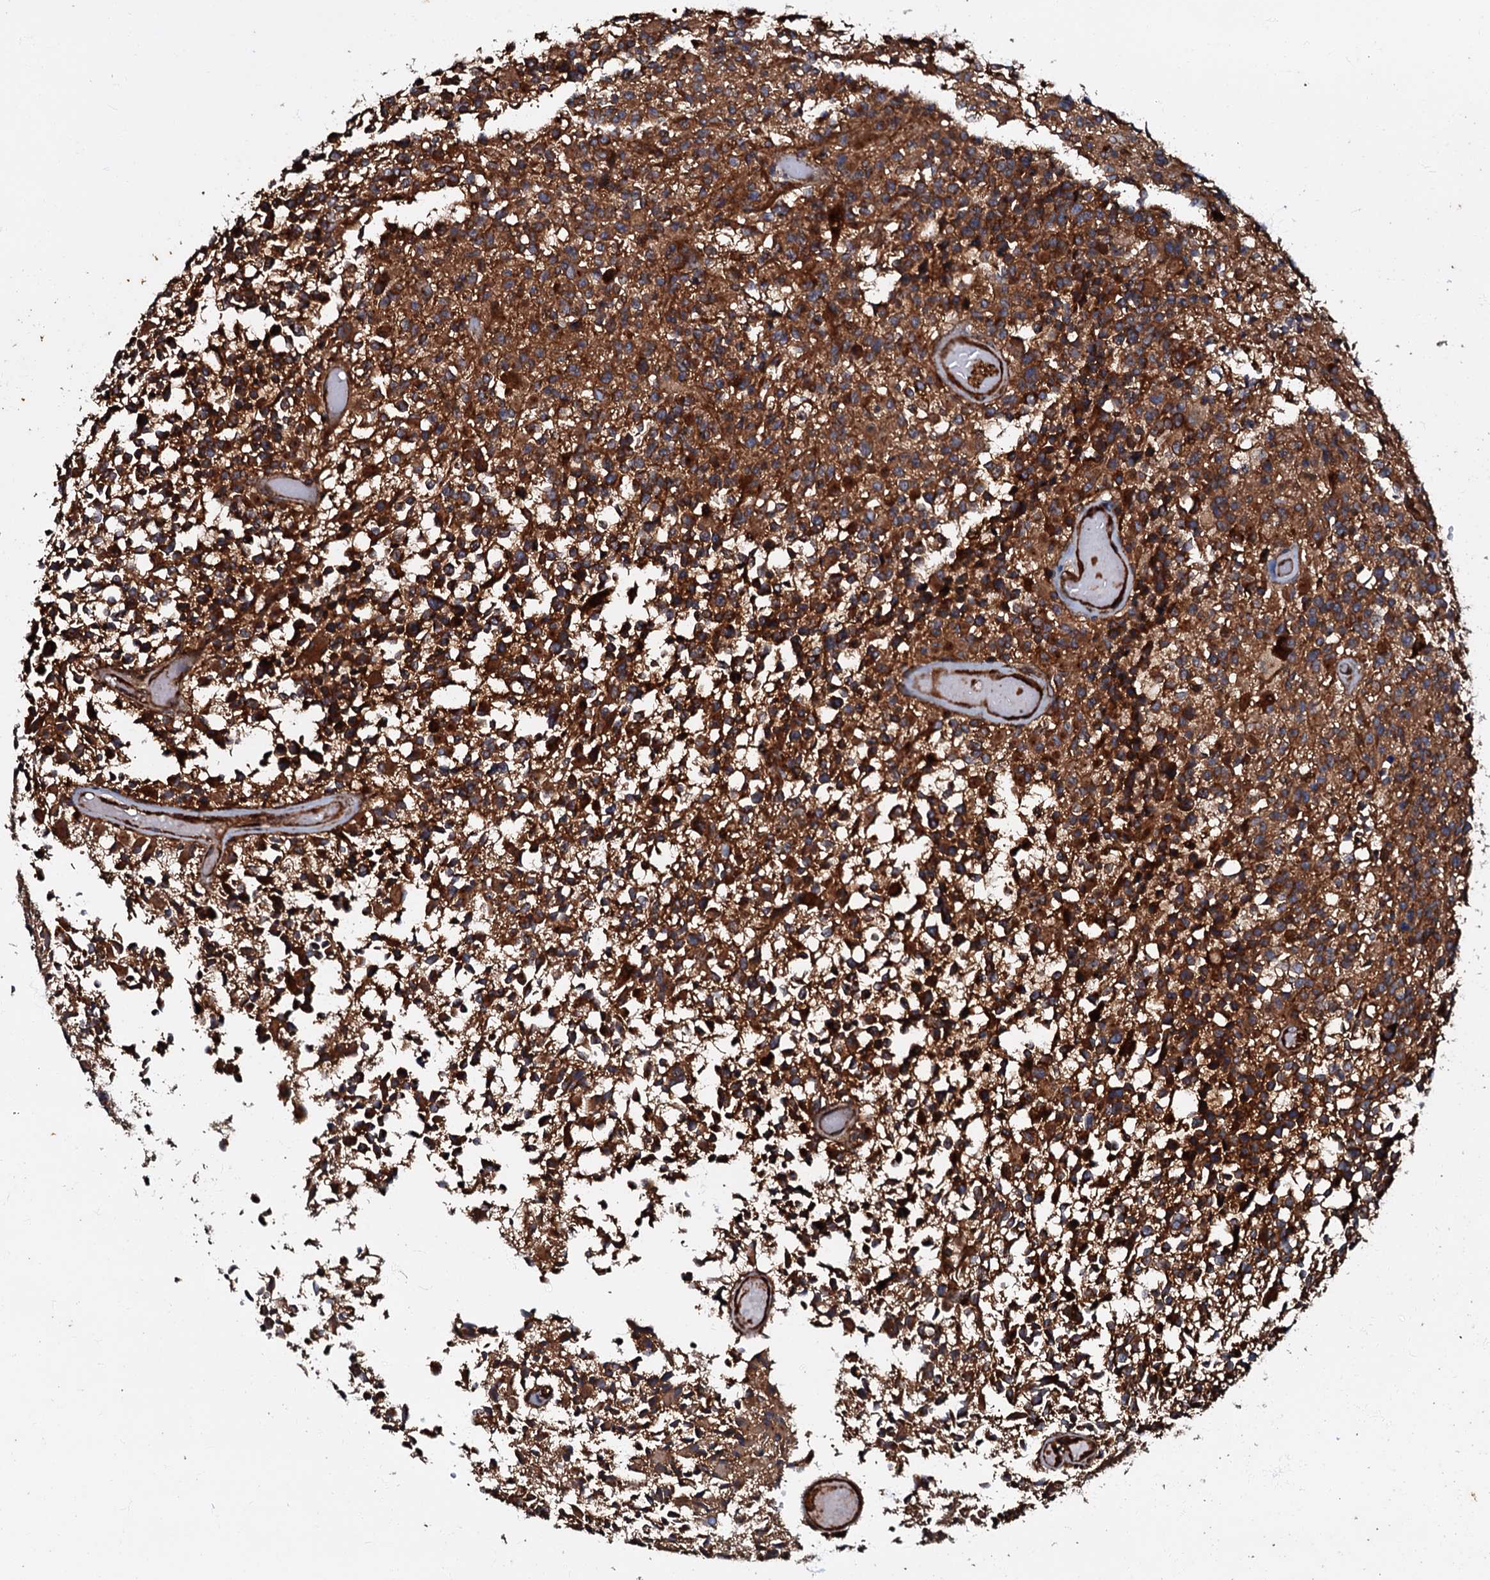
{"staining": {"intensity": "strong", "quantity": ">75%", "location": "cytoplasmic/membranous"}, "tissue": "glioma", "cell_type": "Tumor cells", "image_type": "cancer", "snomed": [{"axis": "morphology", "description": "Glioma, malignant, High grade"}, {"axis": "morphology", "description": "Glioblastoma, NOS"}, {"axis": "topography", "description": "Brain"}], "caption": "High-power microscopy captured an immunohistochemistry (IHC) histopathology image of malignant glioma (high-grade), revealing strong cytoplasmic/membranous expression in about >75% of tumor cells.", "gene": "BLOC1S6", "patient": {"sex": "male", "age": 60}}